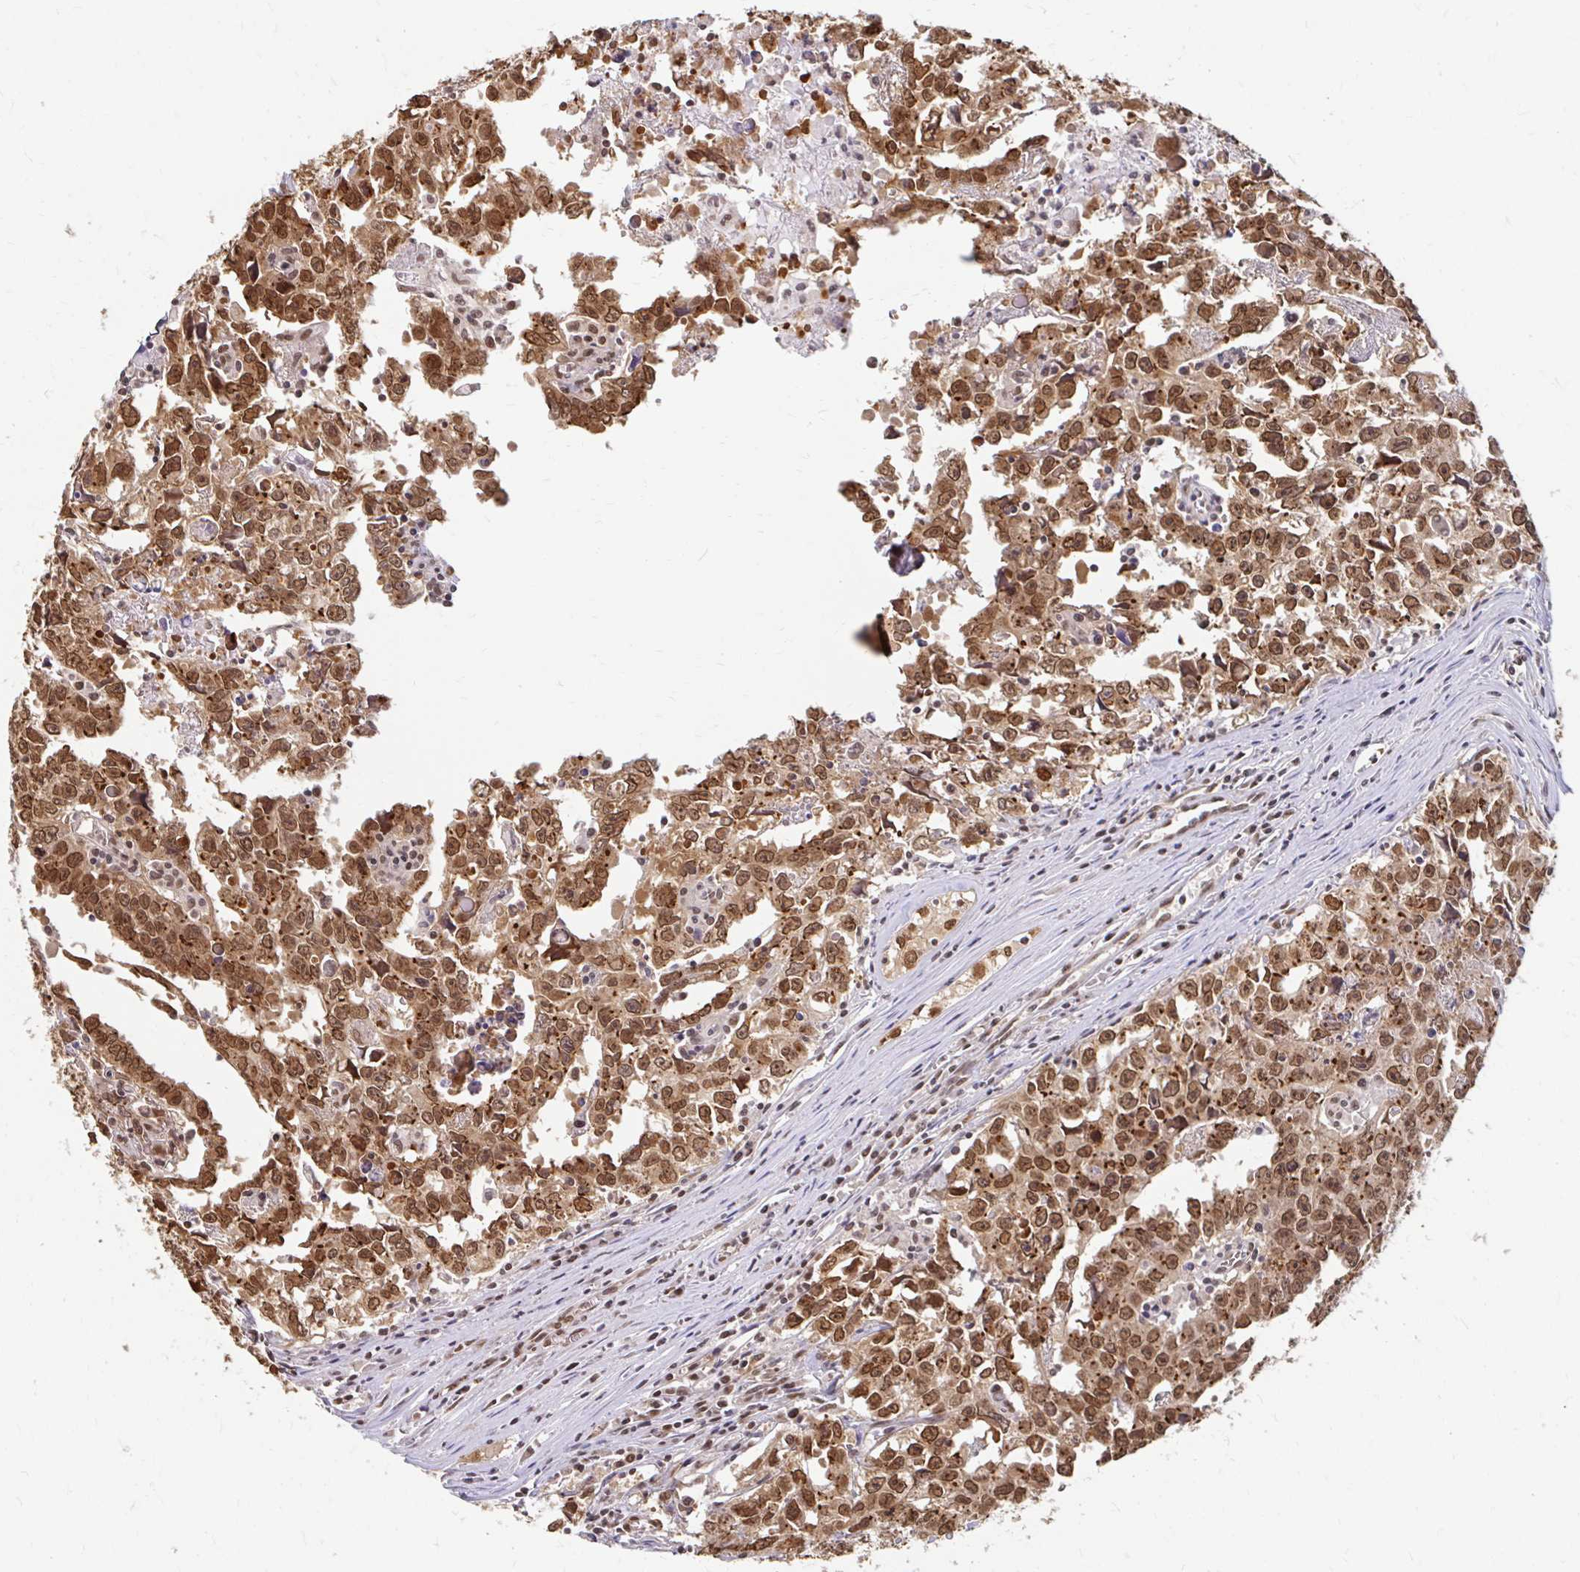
{"staining": {"intensity": "moderate", "quantity": ">75%", "location": "cytoplasmic/membranous,nuclear"}, "tissue": "testis cancer", "cell_type": "Tumor cells", "image_type": "cancer", "snomed": [{"axis": "morphology", "description": "Carcinoma, Embryonal, NOS"}, {"axis": "topography", "description": "Testis"}], "caption": "Testis cancer (embryonal carcinoma) stained with a brown dye displays moderate cytoplasmic/membranous and nuclear positive expression in approximately >75% of tumor cells.", "gene": "XPO1", "patient": {"sex": "male", "age": 22}}